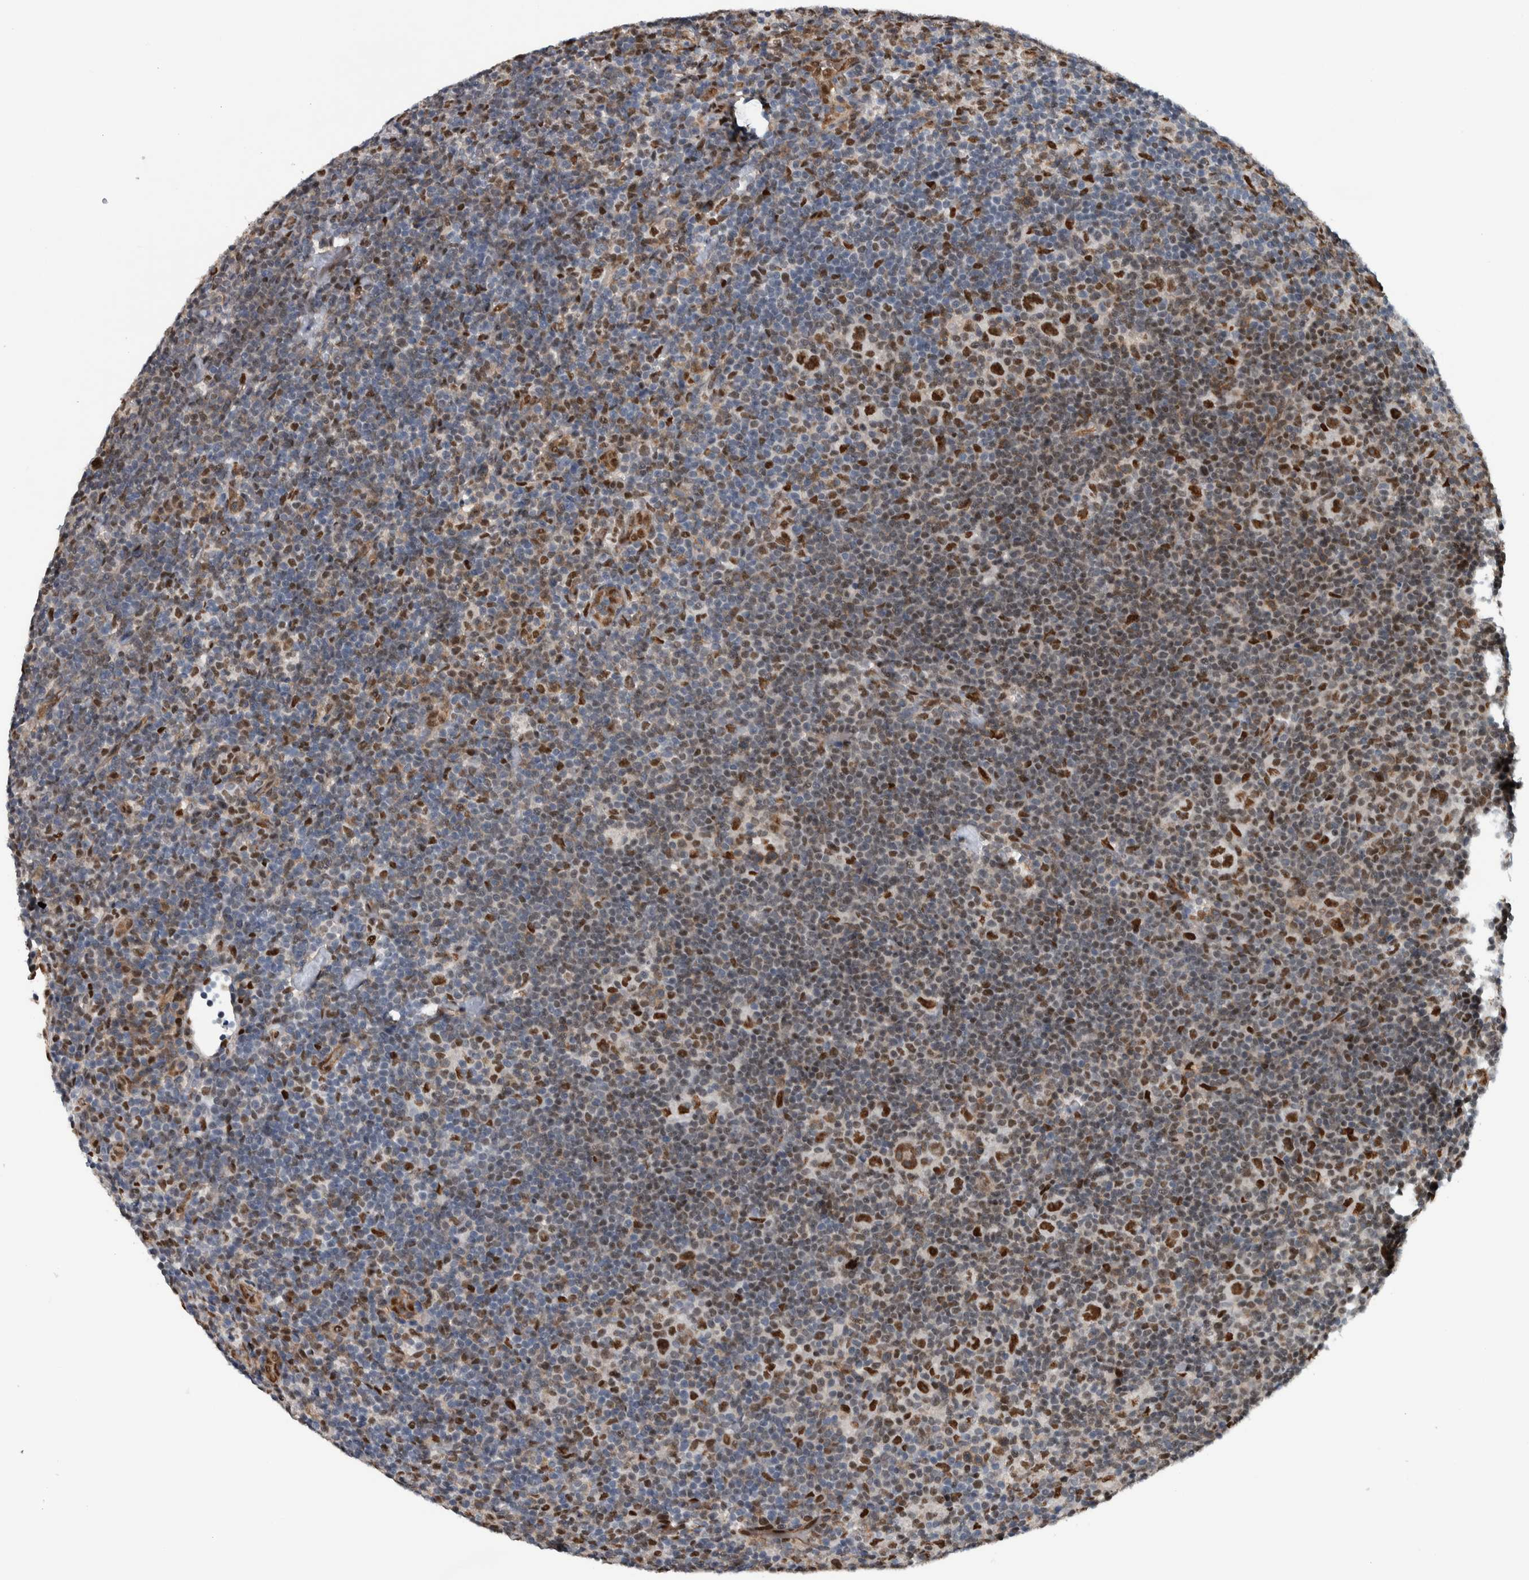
{"staining": {"intensity": "strong", "quantity": ">75%", "location": "nuclear"}, "tissue": "lymphoma", "cell_type": "Tumor cells", "image_type": "cancer", "snomed": [{"axis": "morphology", "description": "Hodgkin's disease, NOS"}, {"axis": "topography", "description": "Lymph node"}], "caption": "Immunohistochemical staining of human lymphoma exhibits high levels of strong nuclear protein staining in approximately >75% of tumor cells. The staining was performed using DAB (3,3'-diaminobenzidine) to visualize the protein expression in brown, while the nuclei were stained in blue with hematoxylin (Magnification: 20x).", "gene": "FAM135B", "patient": {"sex": "female", "age": 57}}